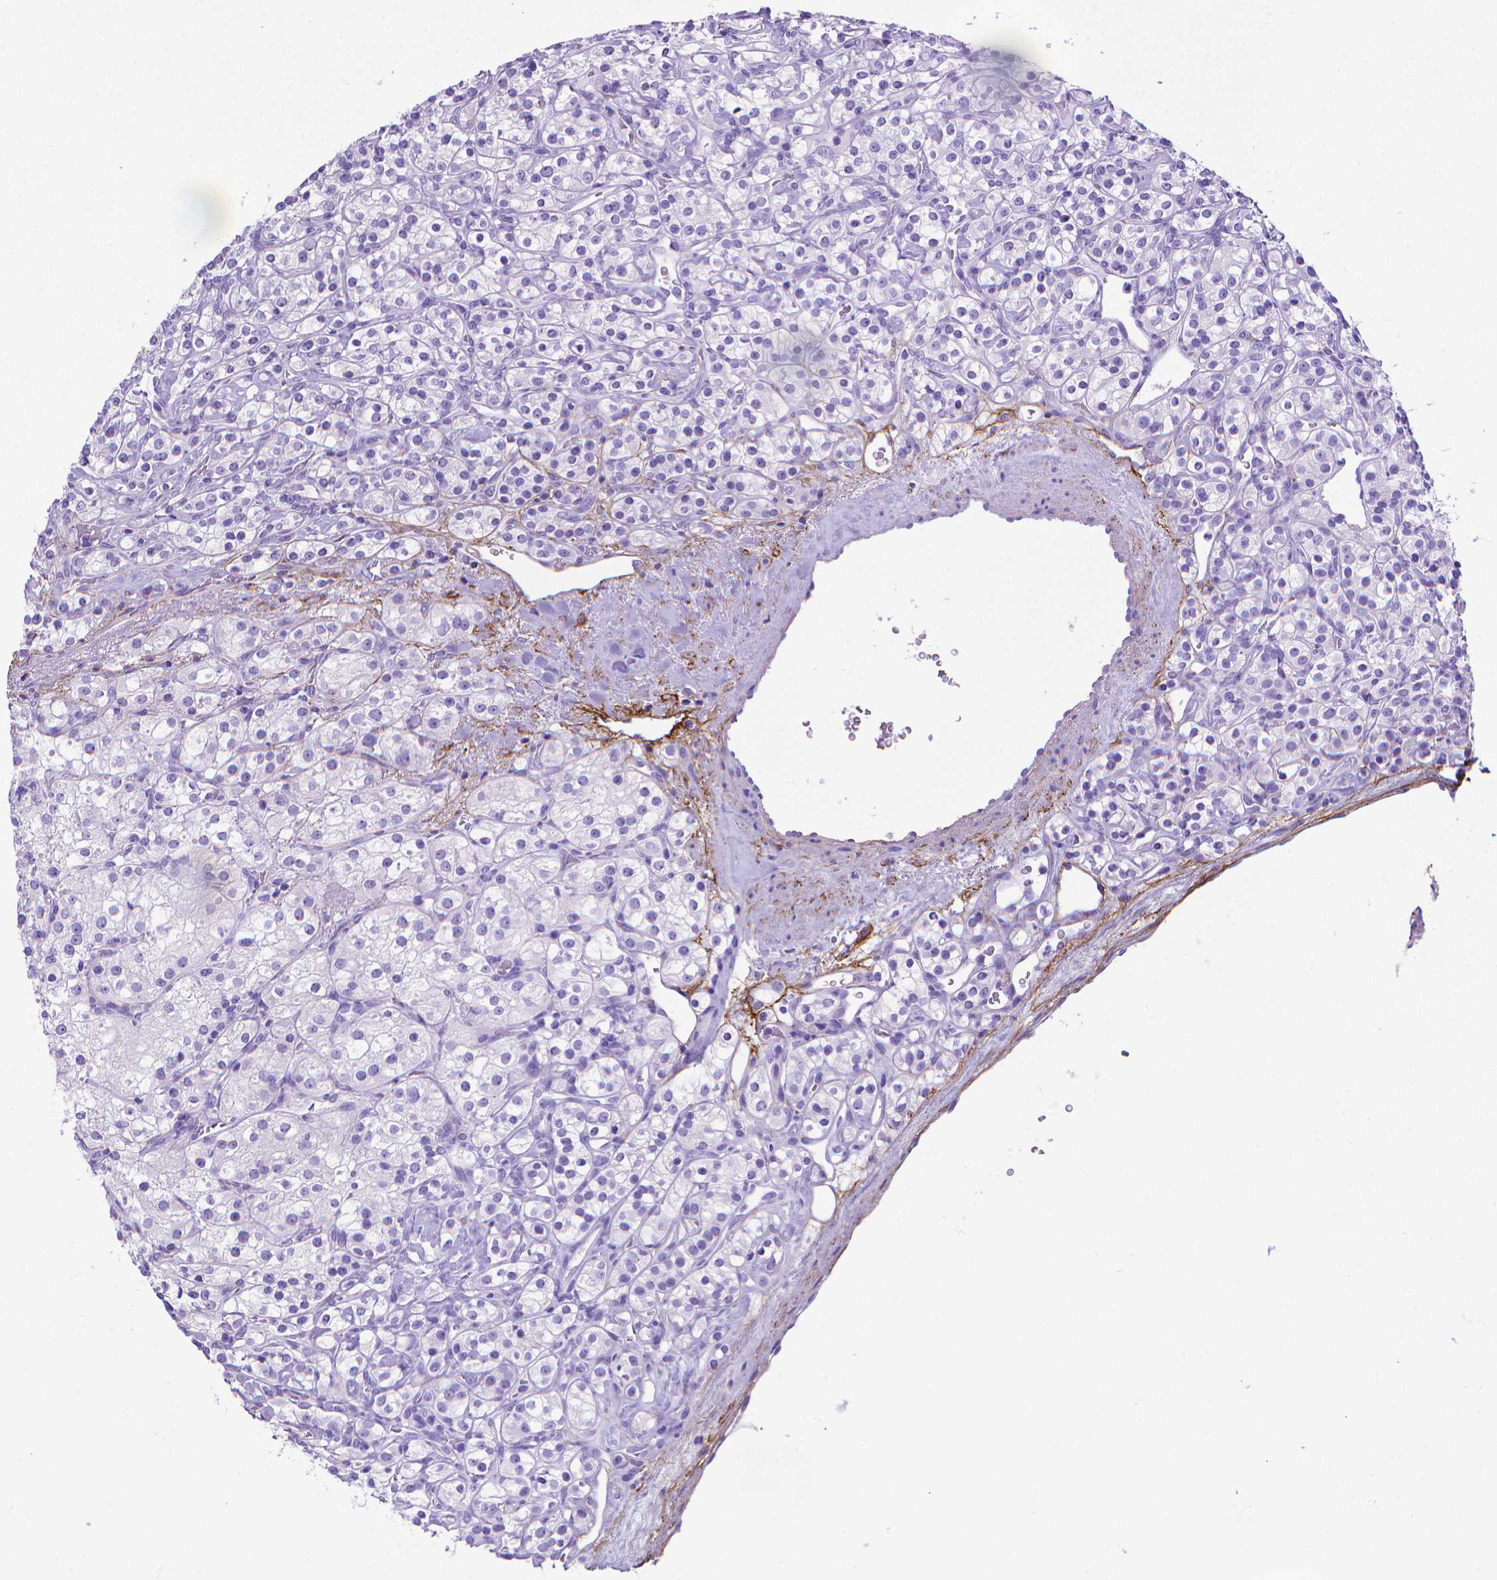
{"staining": {"intensity": "negative", "quantity": "none", "location": "none"}, "tissue": "renal cancer", "cell_type": "Tumor cells", "image_type": "cancer", "snomed": [{"axis": "morphology", "description": "Adenocarcinoma, NOS"}, {"axis": "topography", "description": "Kidney"}], "caption": "The image displays no significant positivity in tumor cells of renal adenocarcinoma.", "gene": "MFAP2", "patient": {"sex": "male", "age": 77}}